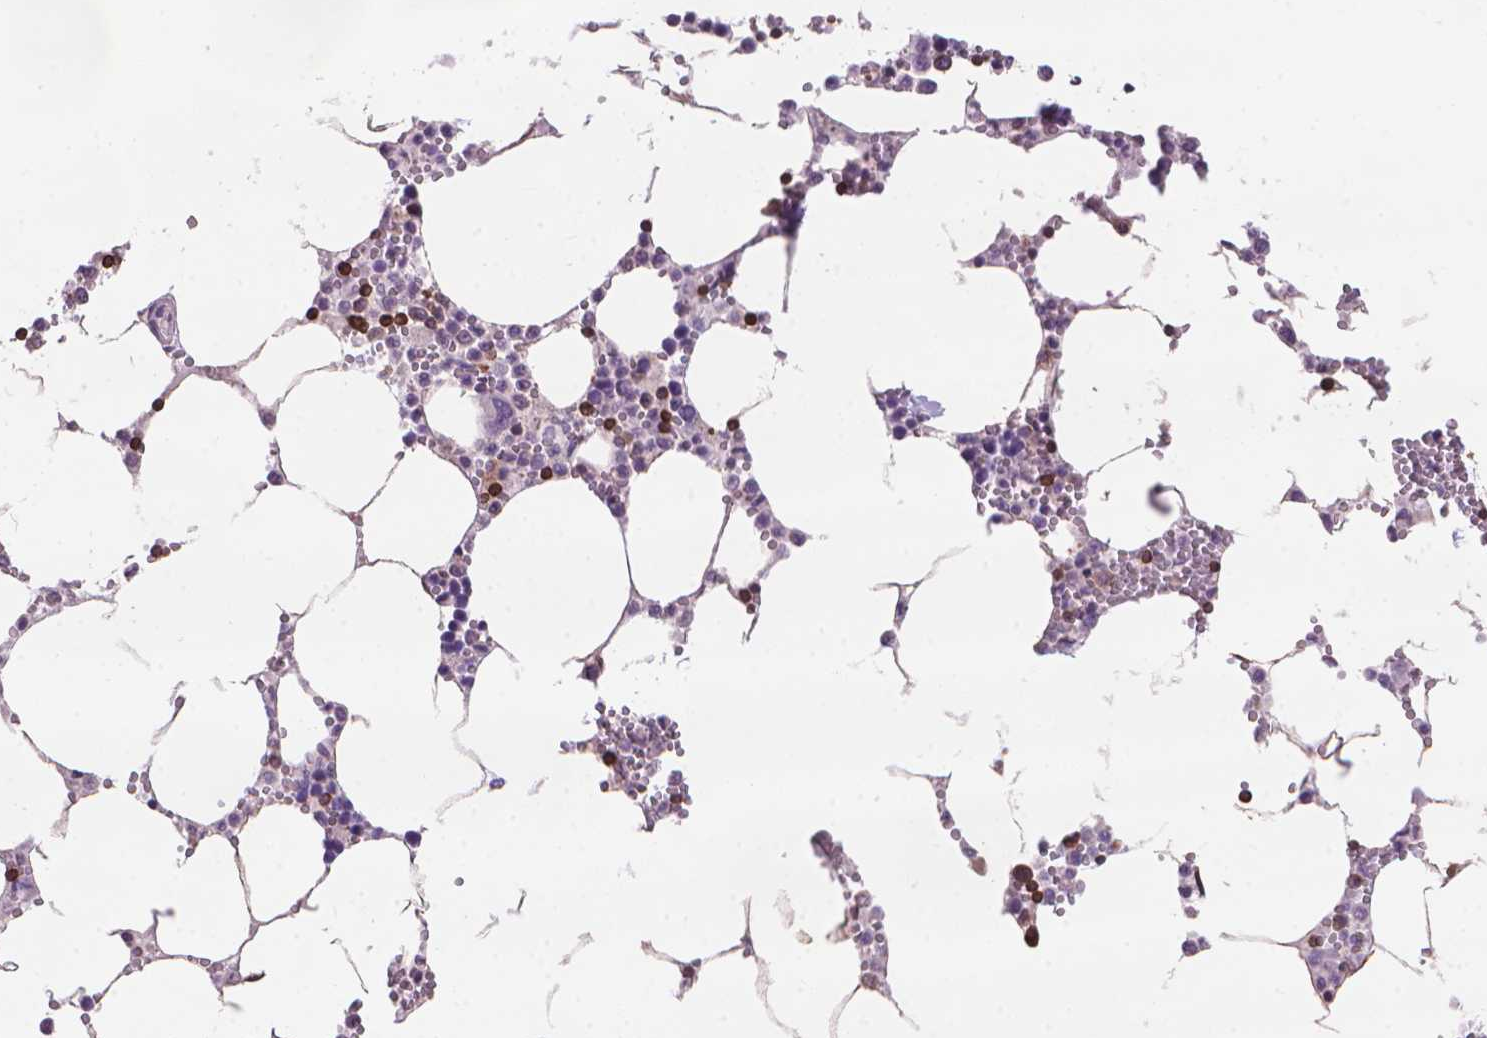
{"staining": {"intensity": "strong", "quantity": "25%-75%", "location": "cytoplasmic/membranous"}, "tissue": "bone marrow", "cell_type": "Hematopoietic cells", "image_type": "normal", "snomed": [{"axis": "morphology", "description": "Normal tissue, NOS"}, {"axis": "topography", "description": "Bone marrow"}], "caption": "The immunohistochemical stain highlights strong cytoplasmic/membranous expression in hematopoietic cells of benign bone marrow.", "gene": "BCL2", "patient": {"sex": "male", "age": 54}}